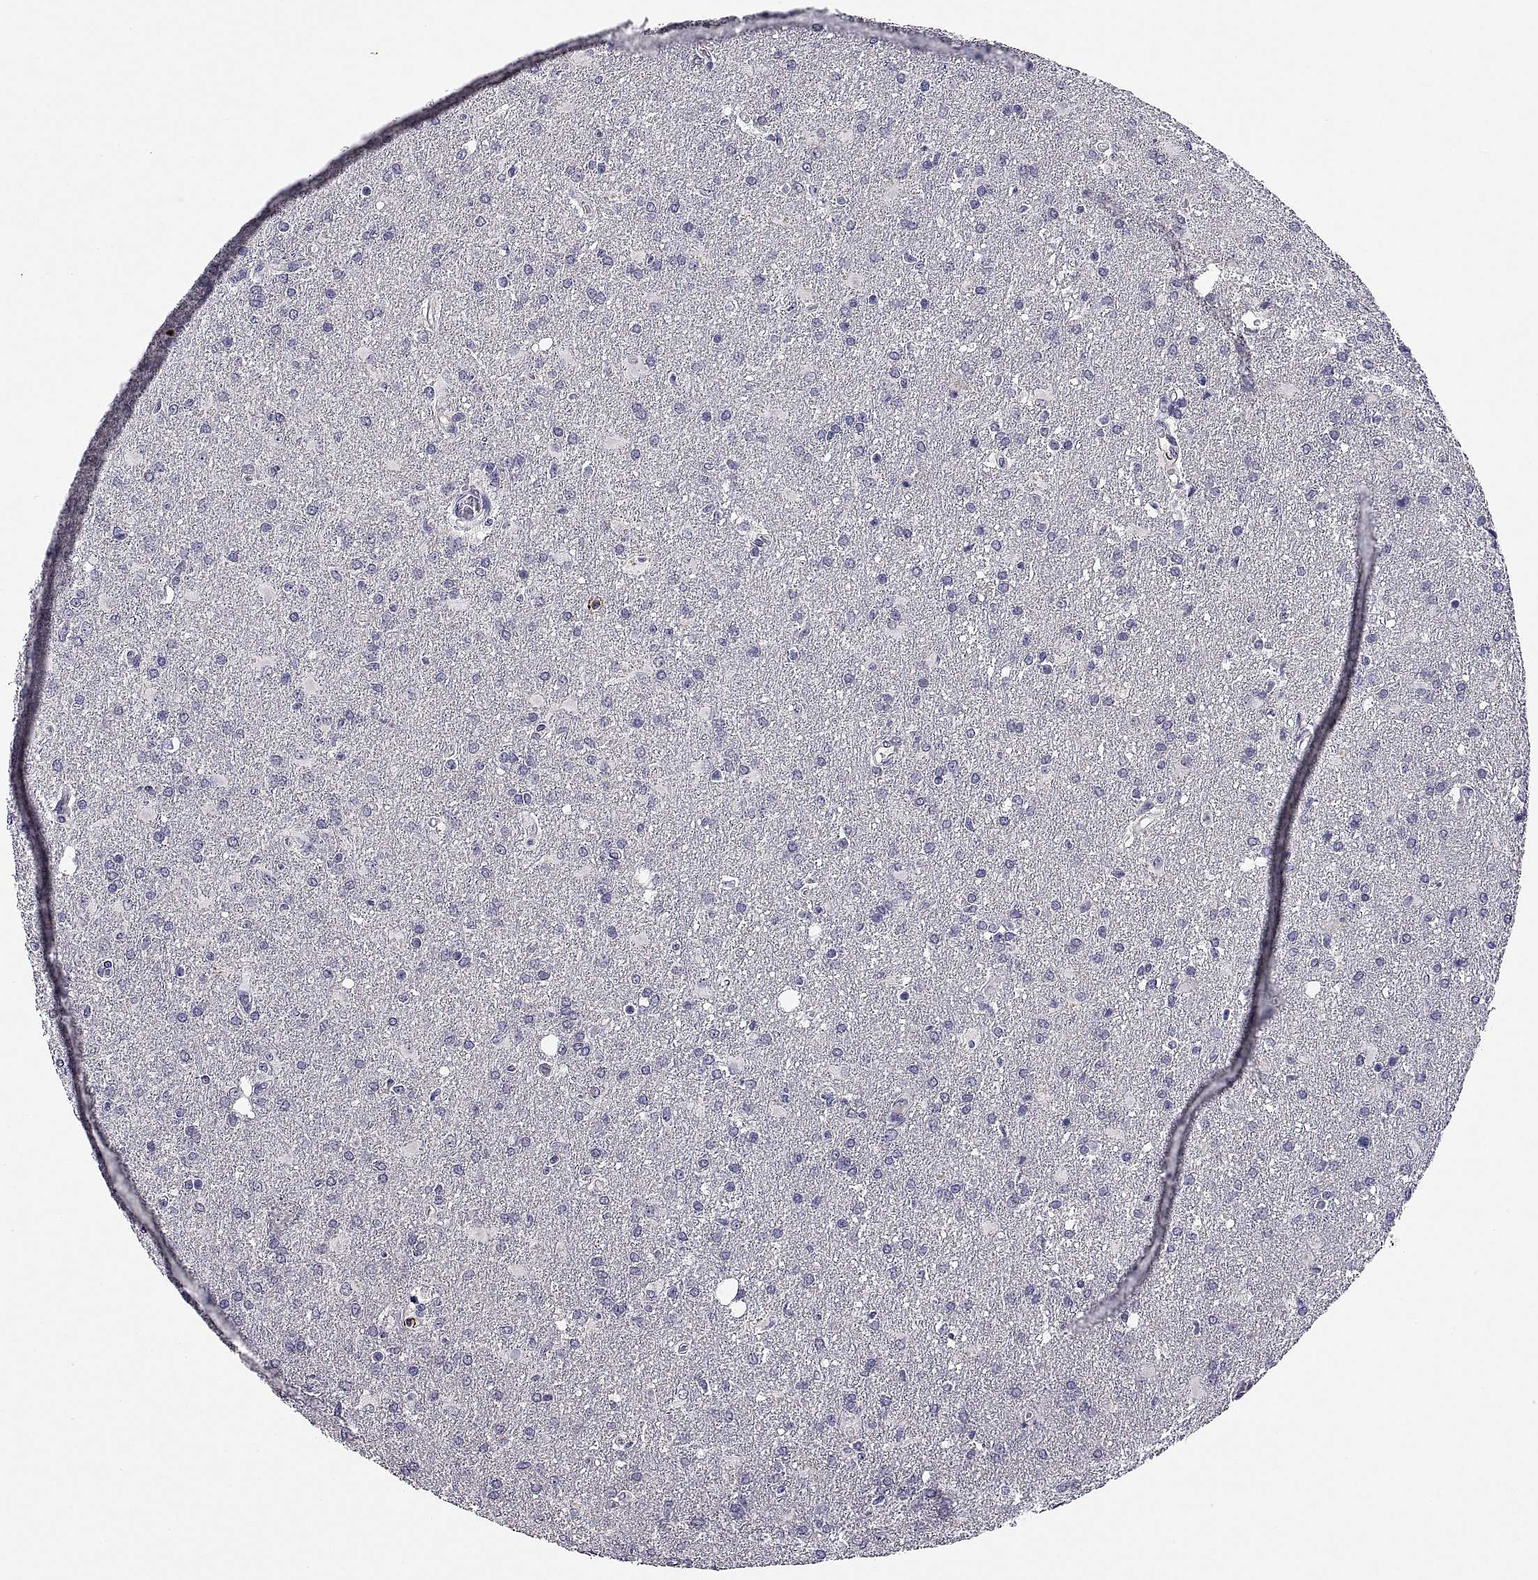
{"staining": {"intensity": "negative", "quantity": "none", "location": "none"}, "tissue": "glioma", "cell_type": "Tumor cells", "image_type": "cancer", "snomed": [{"axis": "morphology", "description": "Glioma, malignant, High grade"}, {"axis": "topography", "description": "Brain"}], "caption": "Tumor cells show no significant positivity in malignant glioma (high-grade).", "gene": "MS4A1", "patient": {"sex": "male", "age": 68}}